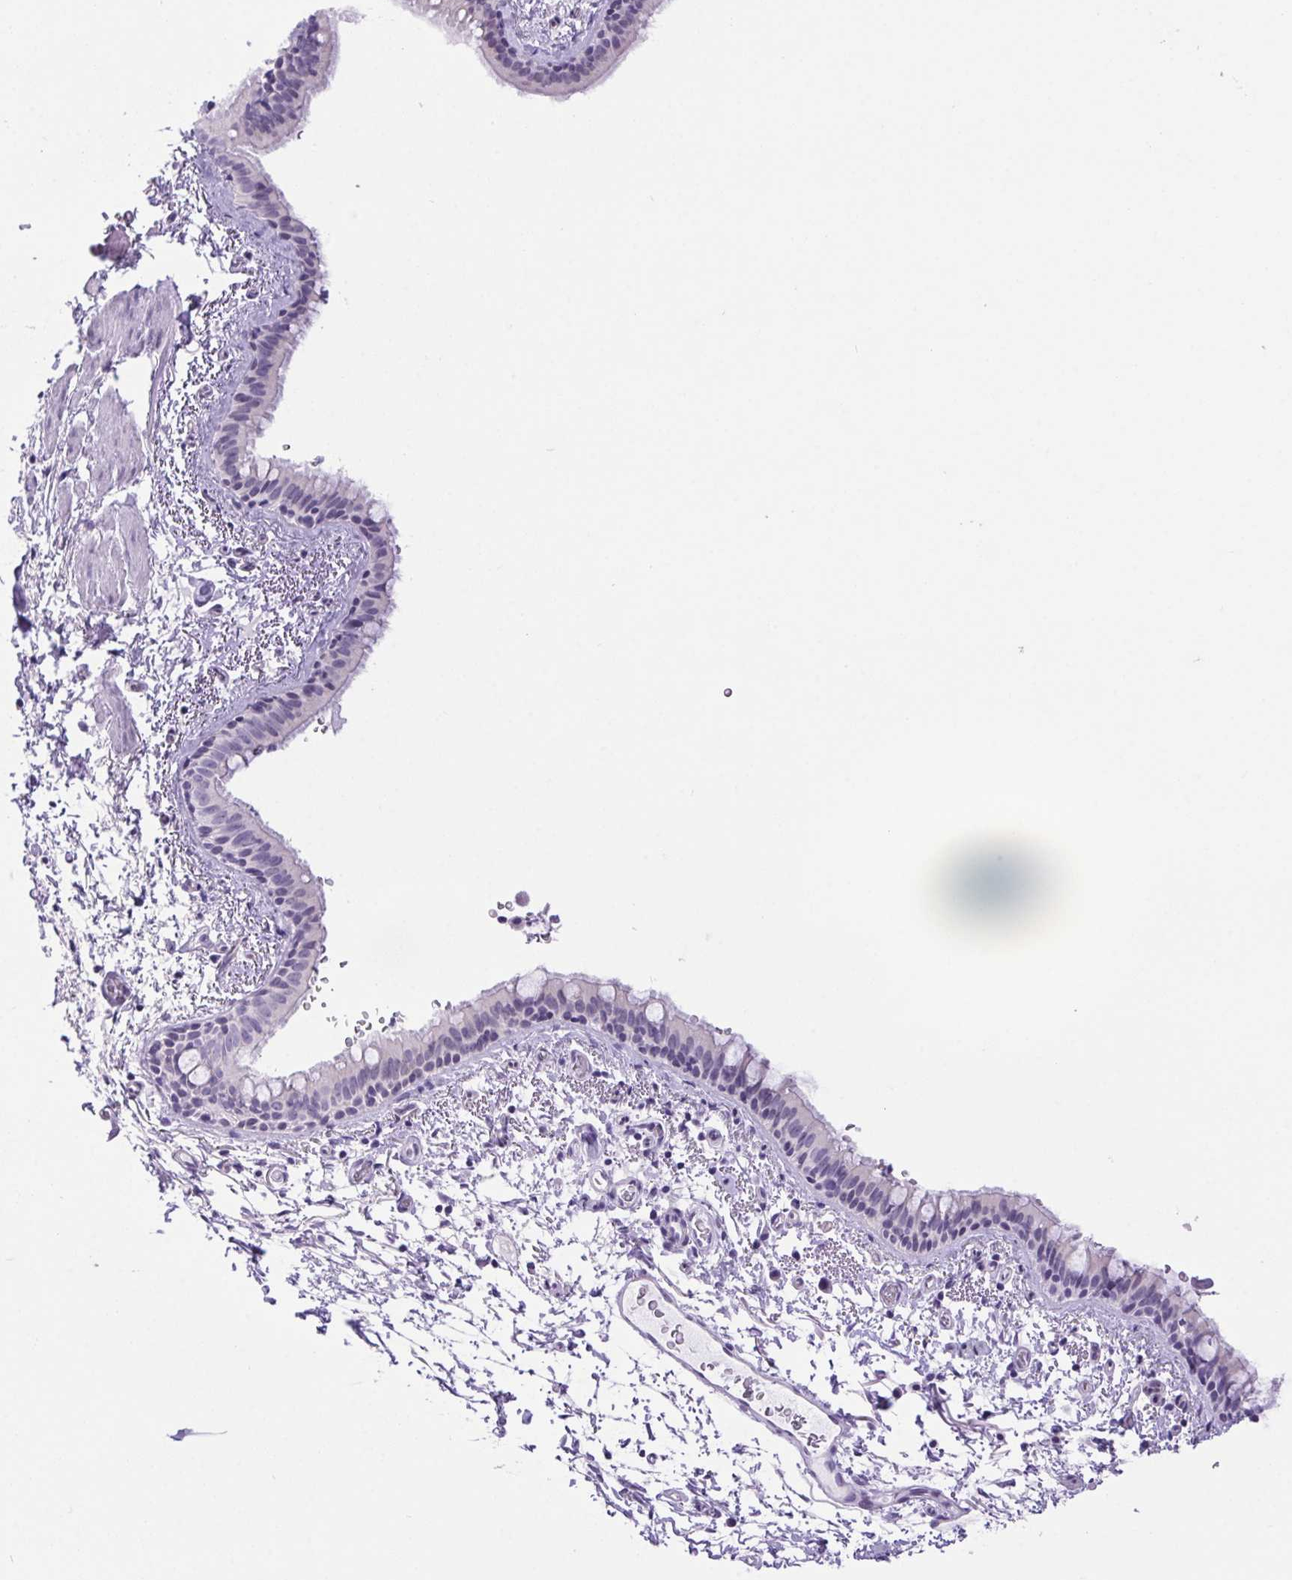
{"staining": {"intensity": "negative", "quantity": "none", "location": "none"}, "tissue": "bronchus", "cell_type": "Respiratory epithelial cells", "image_type": "normal", "snomed": [{"axis": "morphology", "description": "Normal tissue, NOS"}, {"axis": "topography", "description": "Bronchus"}], "caption": "High power microscopy photomicrograph of an IHC photomicrograph of benign bronchus, revealing no significant staining in respiratory epithelial cells.", "gene": "ERP27", "patient": {"sex": "female", "age": 61}}